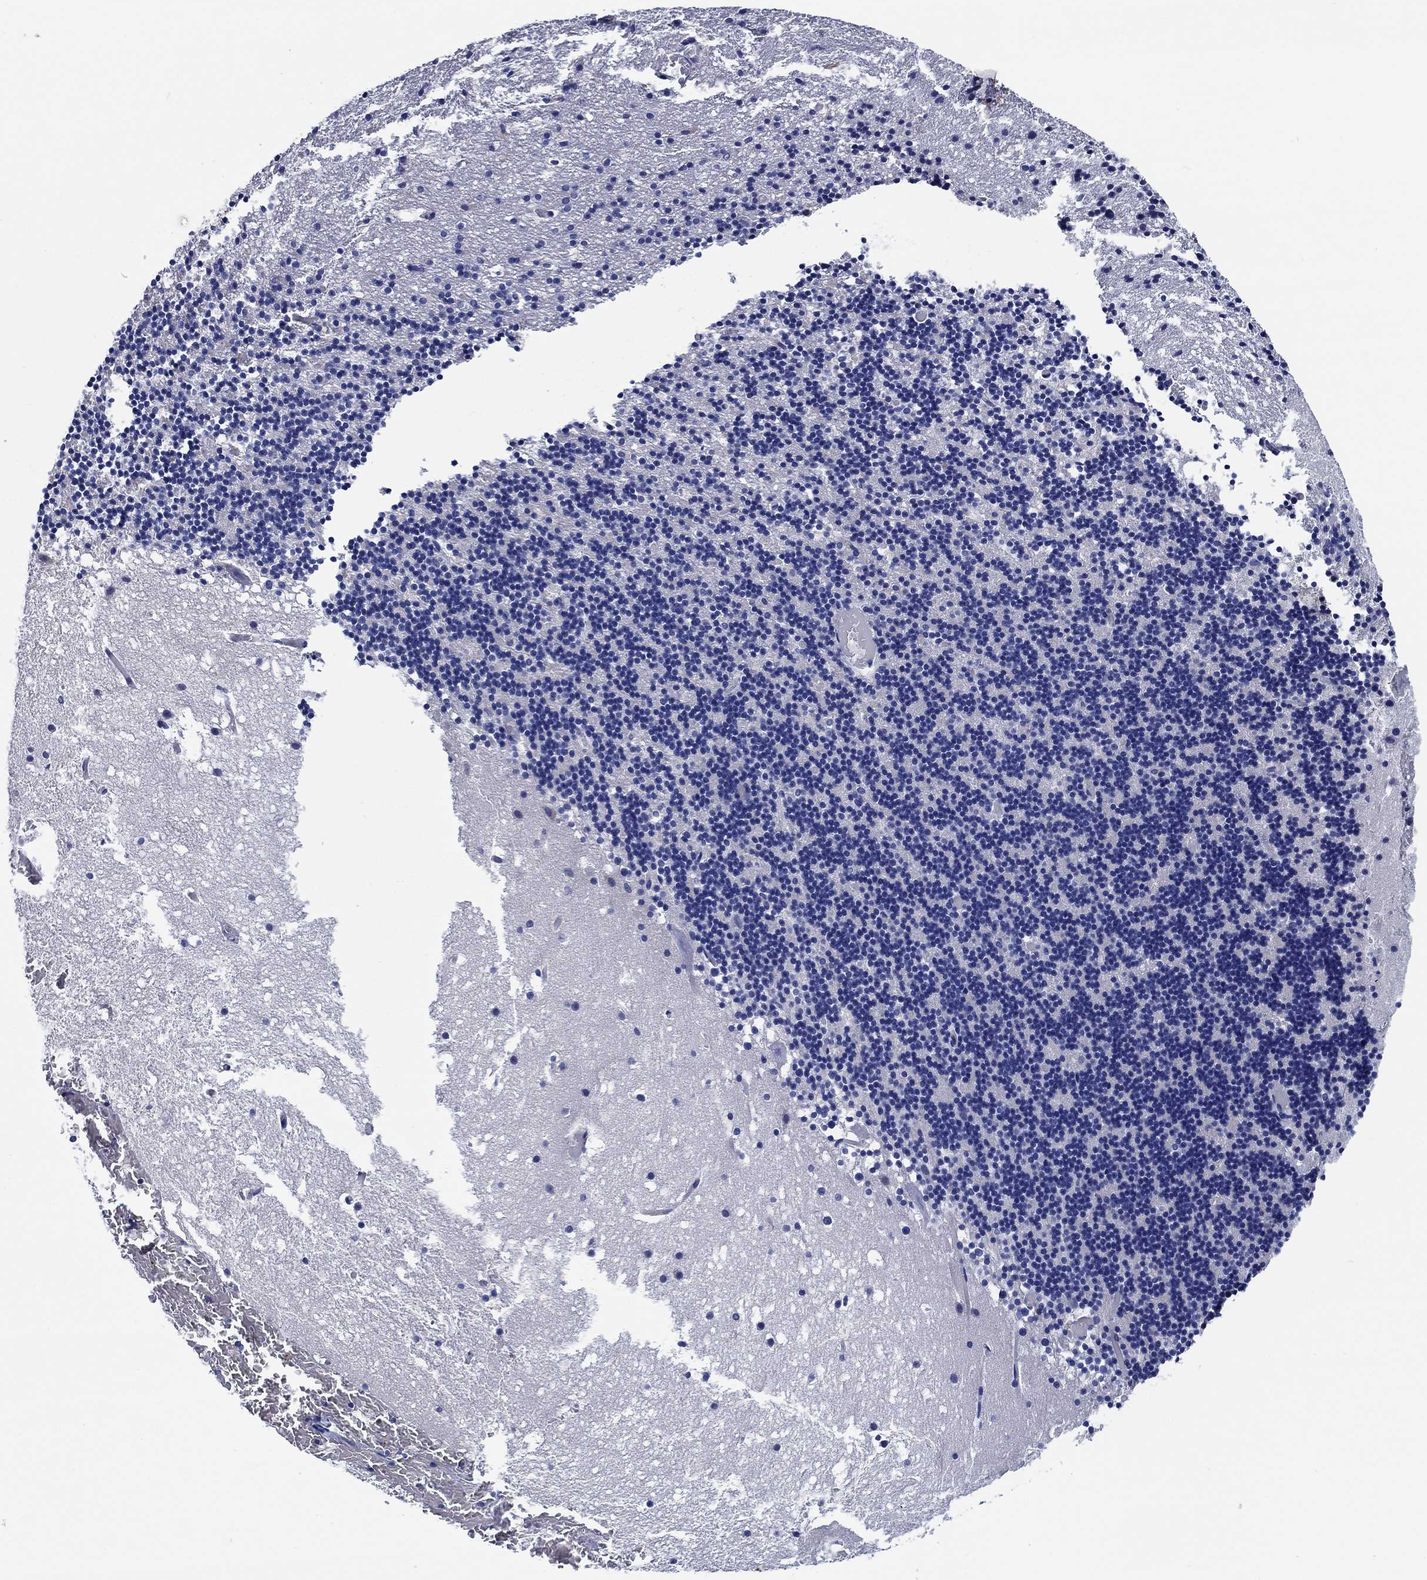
{"staining": {"intensity": "negative", "quantity": "none", "location": "none"}, "tissue": "cerebellum", "cell_type": "Cells in granular layer", "image_type": "normal", "snomed": [{"axis": "morphology", "description": "Normal tissue, NOS"}, {"axis": "topography", "description": "Cerebellum"}], "caption": "An IHC image of normal cerebellum is shown. There is no staining in cells in granular layer of cerebellum.", "gene": "FMN1", "patient": {"sex": "male", "age": 37}}